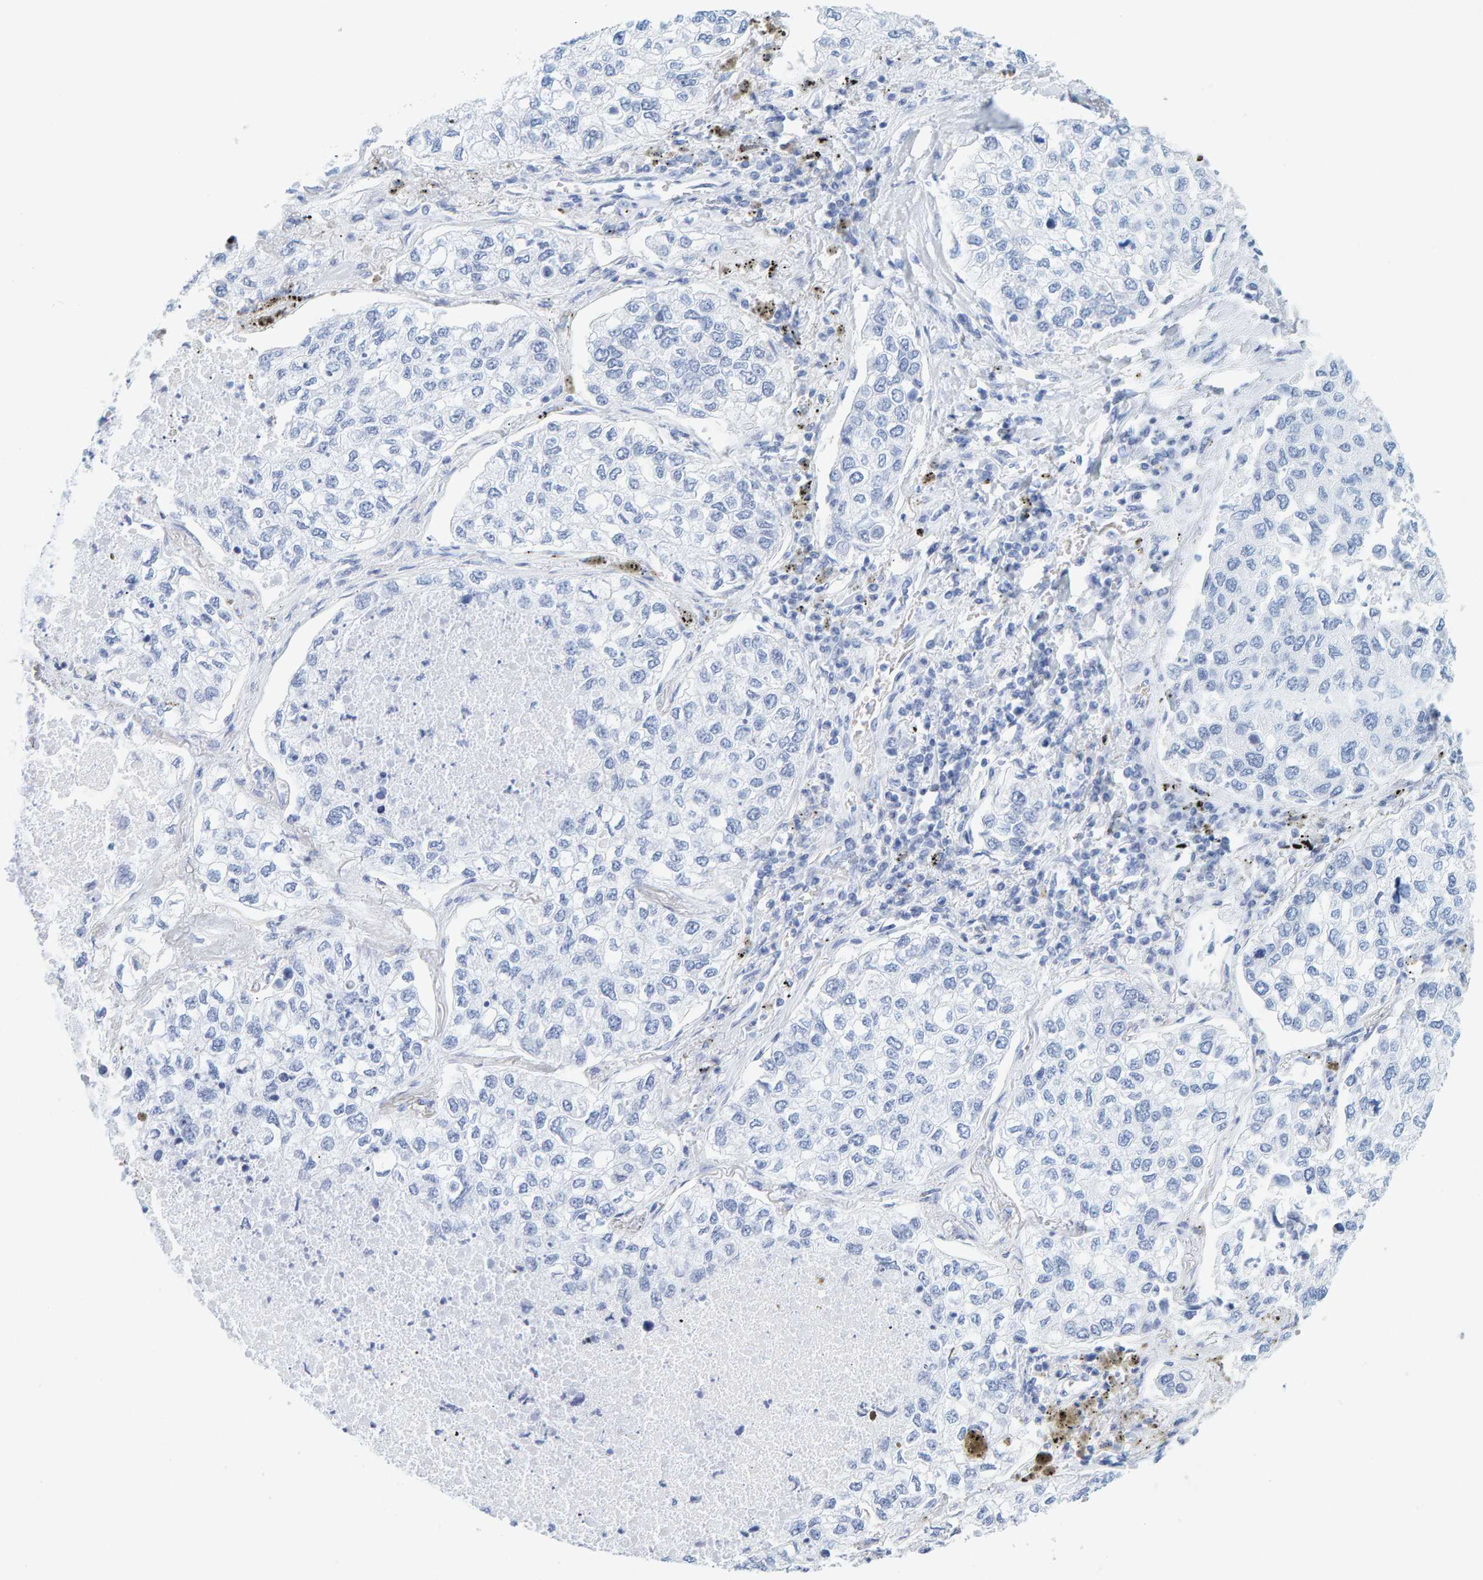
{"staining": {"intensity": "negative", "quantity": "none", "location": "none"}, "tissue": "lung cancer", "cell_type": "Tumor cells", "image_type": "cancer", "snomed": [{"axis": "morphology", "description": "Inflammation, NOS"}, {"axis": "morphology", "description": "Adenocarcinoma, NOS"}, {"axis": "topography", "description": "Lung"}], "caption": "Immunohistochemistry (IHC) image of neoplastic tissue: adenocarcinoma (lung) stained with DAB (3,3'-diaminobenzidine) reveals no significant protein positivity in tumor cells.", "gene": "SFTPC", "patient": {"sex": "male", "age": 63}}